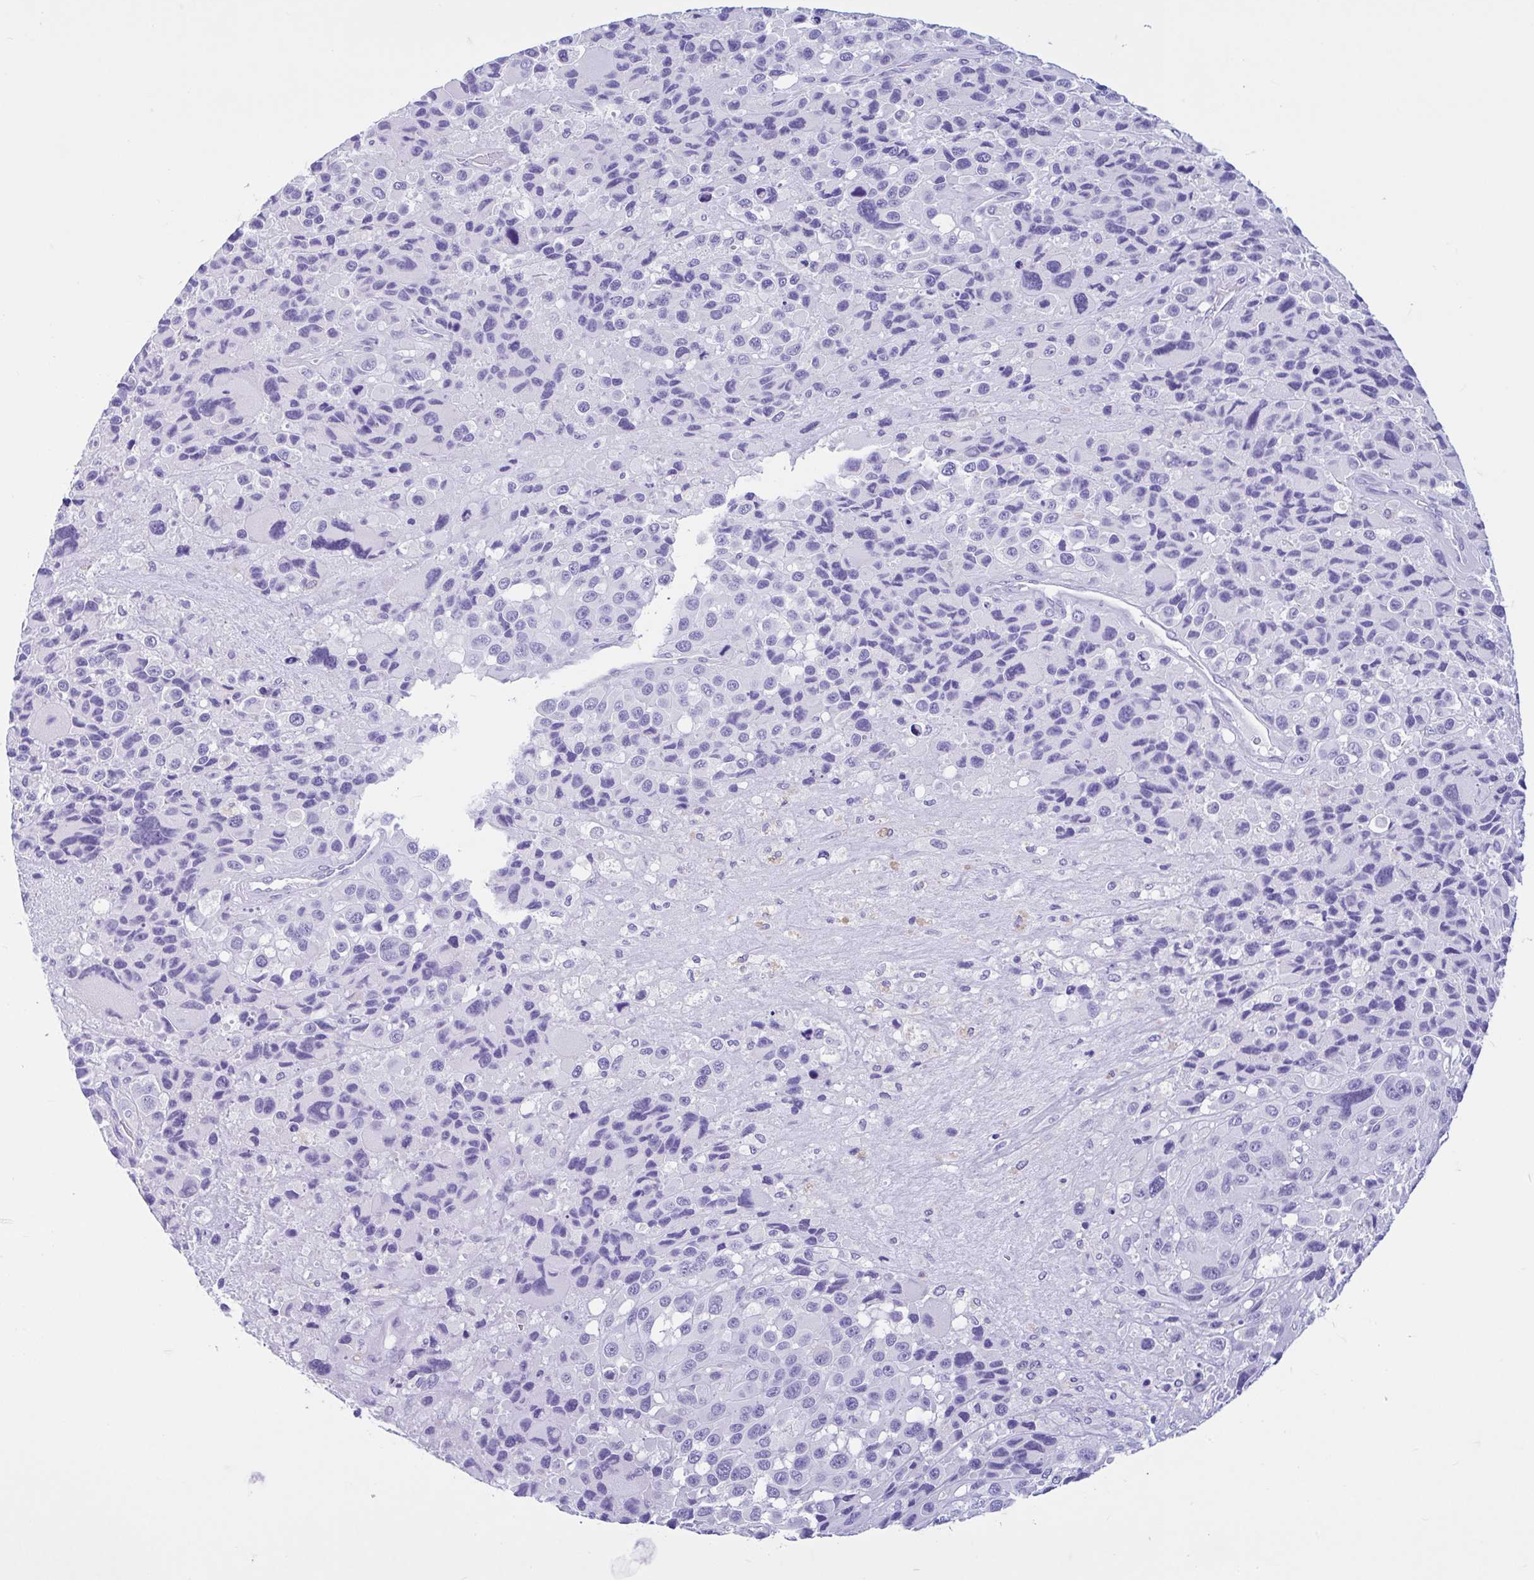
{"staining": {"intensity": "negative", "quantity": "none", "location": "none"}, "tissue": "melanoma", "cell_type": "Tumor cells", "image_type": "cancer", "snomed": [{"axis": "morphology", "description": "Malignant melanoma, Metastatic site"}, {"axis": "topography", "description": "Lymph node"}], "caption": "Immunohistochemistry histopathology image of malignant melanoma (metastatic site) stained for a protein (brown), which demonstrates no staining in tumor cells. (DAB immunohistochemistry (IHC) with hematoxylin counter stain).", "gene": "OR4N4", "patient": {"sex": "female", "age": 65}}